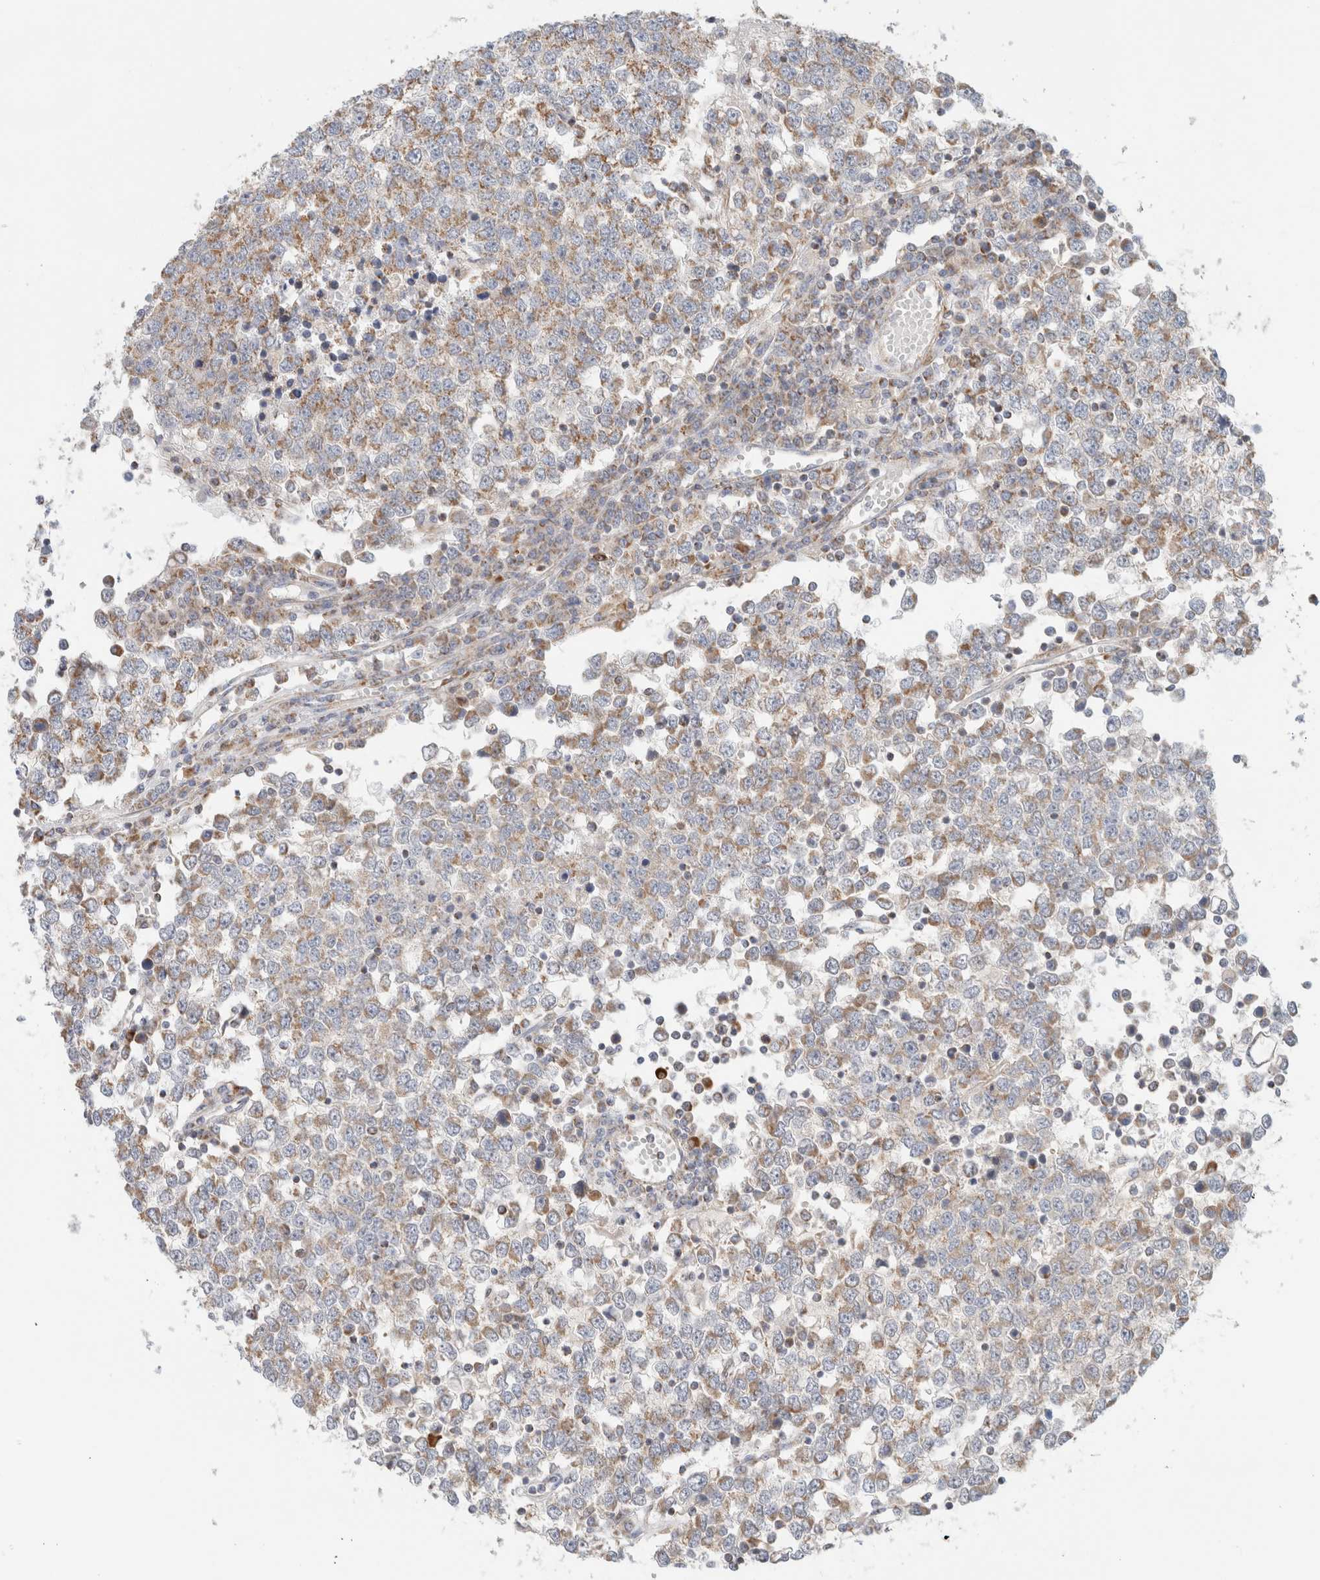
{"staining": {"intensity": "moderate", "quantity": ">75%", "location": "cytoplasmic/membranous"}, "tissue": "testis cancer", "cell_type": "Tumor cells", "image_type": "cancer", "snomed": [{"axis": "morphology", "description": "Seminoma, NOS"}, {"axis": "topography", "description": "Testis"}], "caption": "Brown immunohistochemical staining in seminoma (testis) demonstrates moderate cytoplasmic/membranous staining in about >75% of tumor cells.", "gene": "MRM3", "patient": {"sex": "male", "age": 65}}